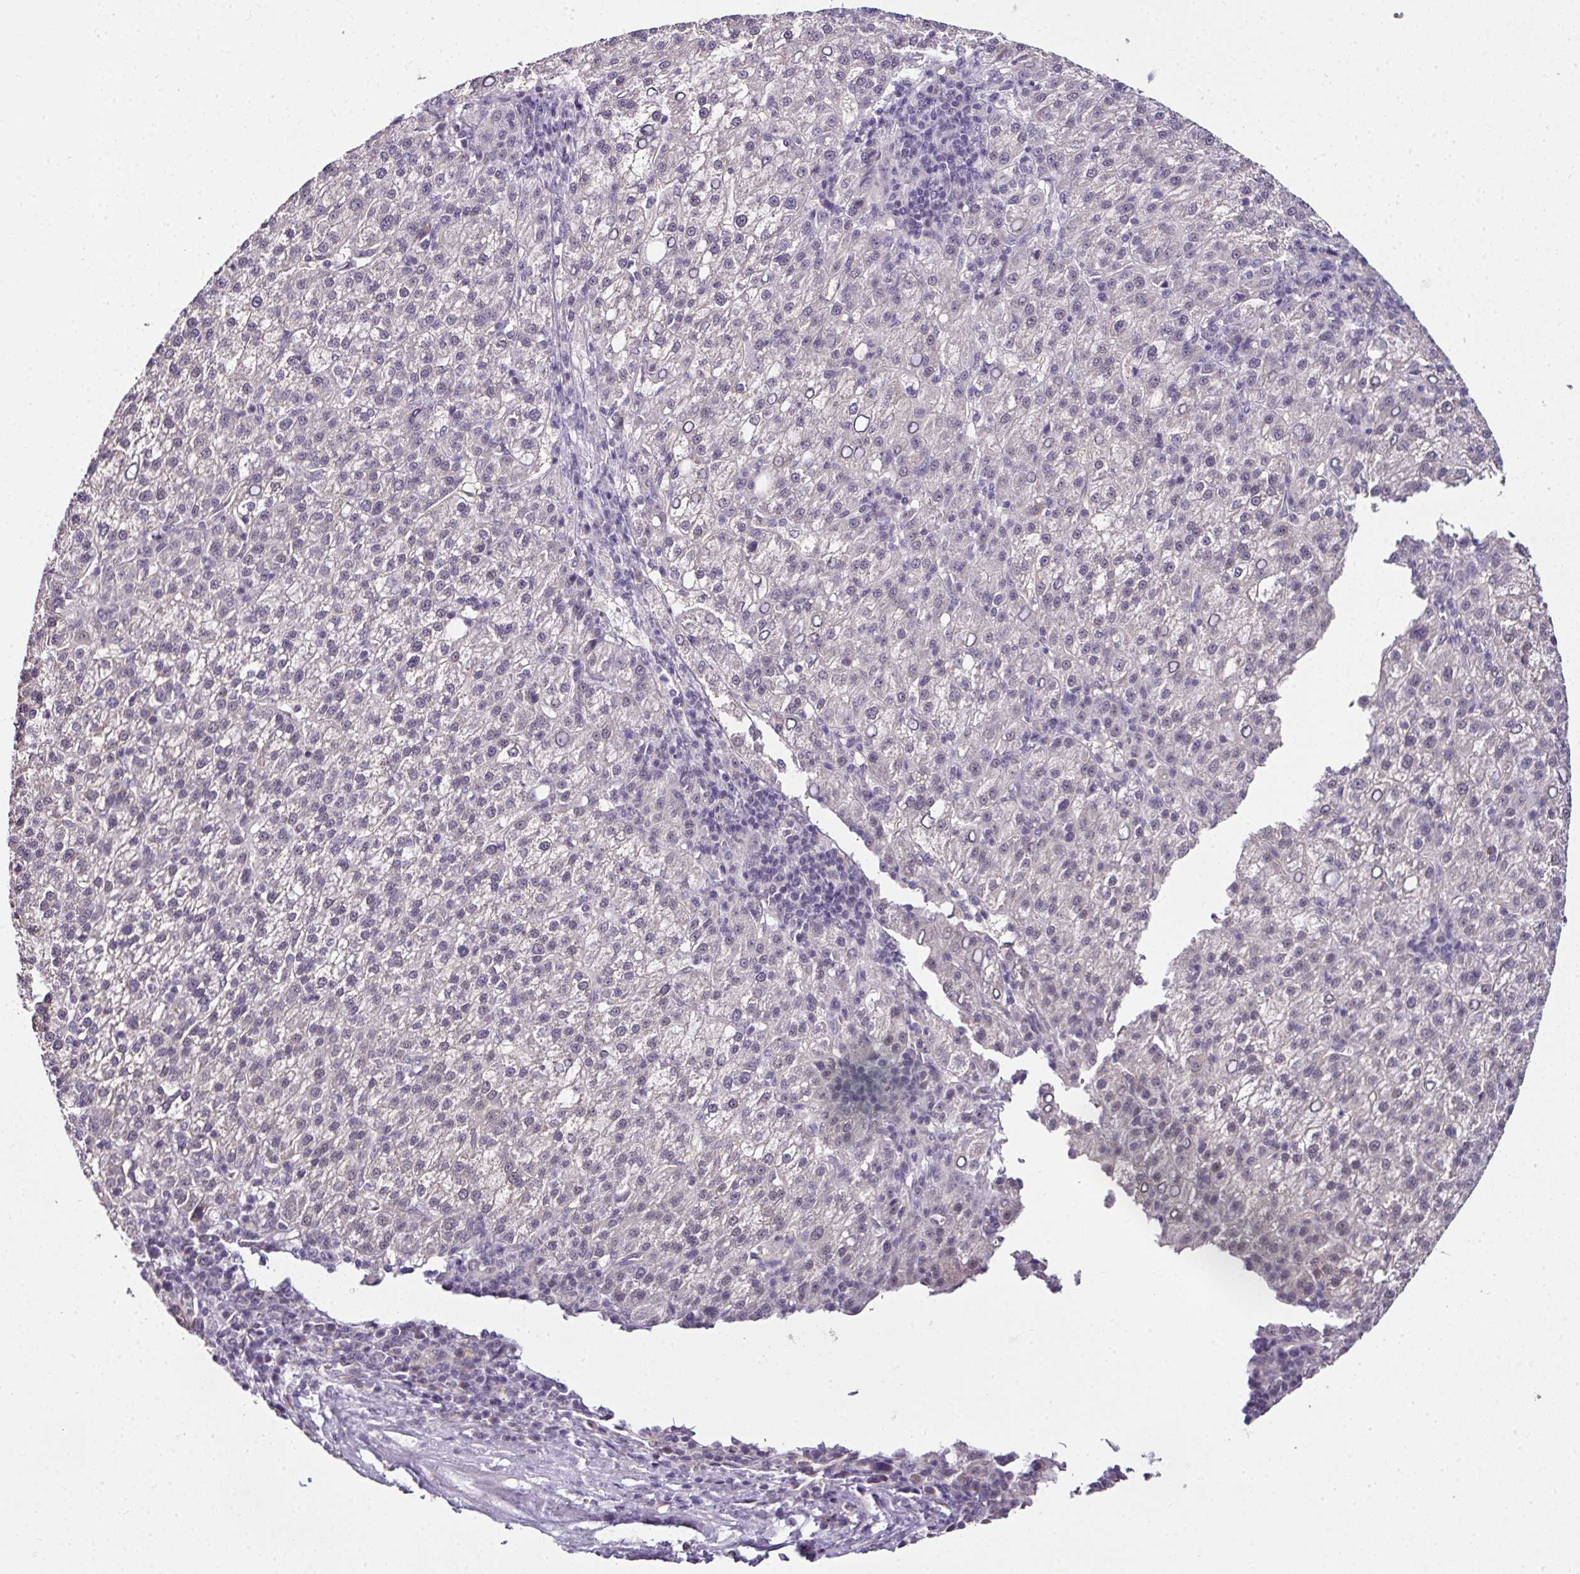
{"staining": {"intensity": "negative", "quantity": "none", "location": "none"}, "tissue": "liver cancer", "cell_type": "Tumor cells", "image_type": "cancer", "snomed": [{"axis": "morphology", "description": "Carcinoma, Hepatocellular, NOS"}, {"axis": "topography", "description": "Liver"}], "caption": "Human liver hepatocellular carcinoma stained for a protein using immunohistochemistry exhibits no staining in tumor cells.", "gene": "NAPSA", "patient": {"sex": "female", "age": 58}}